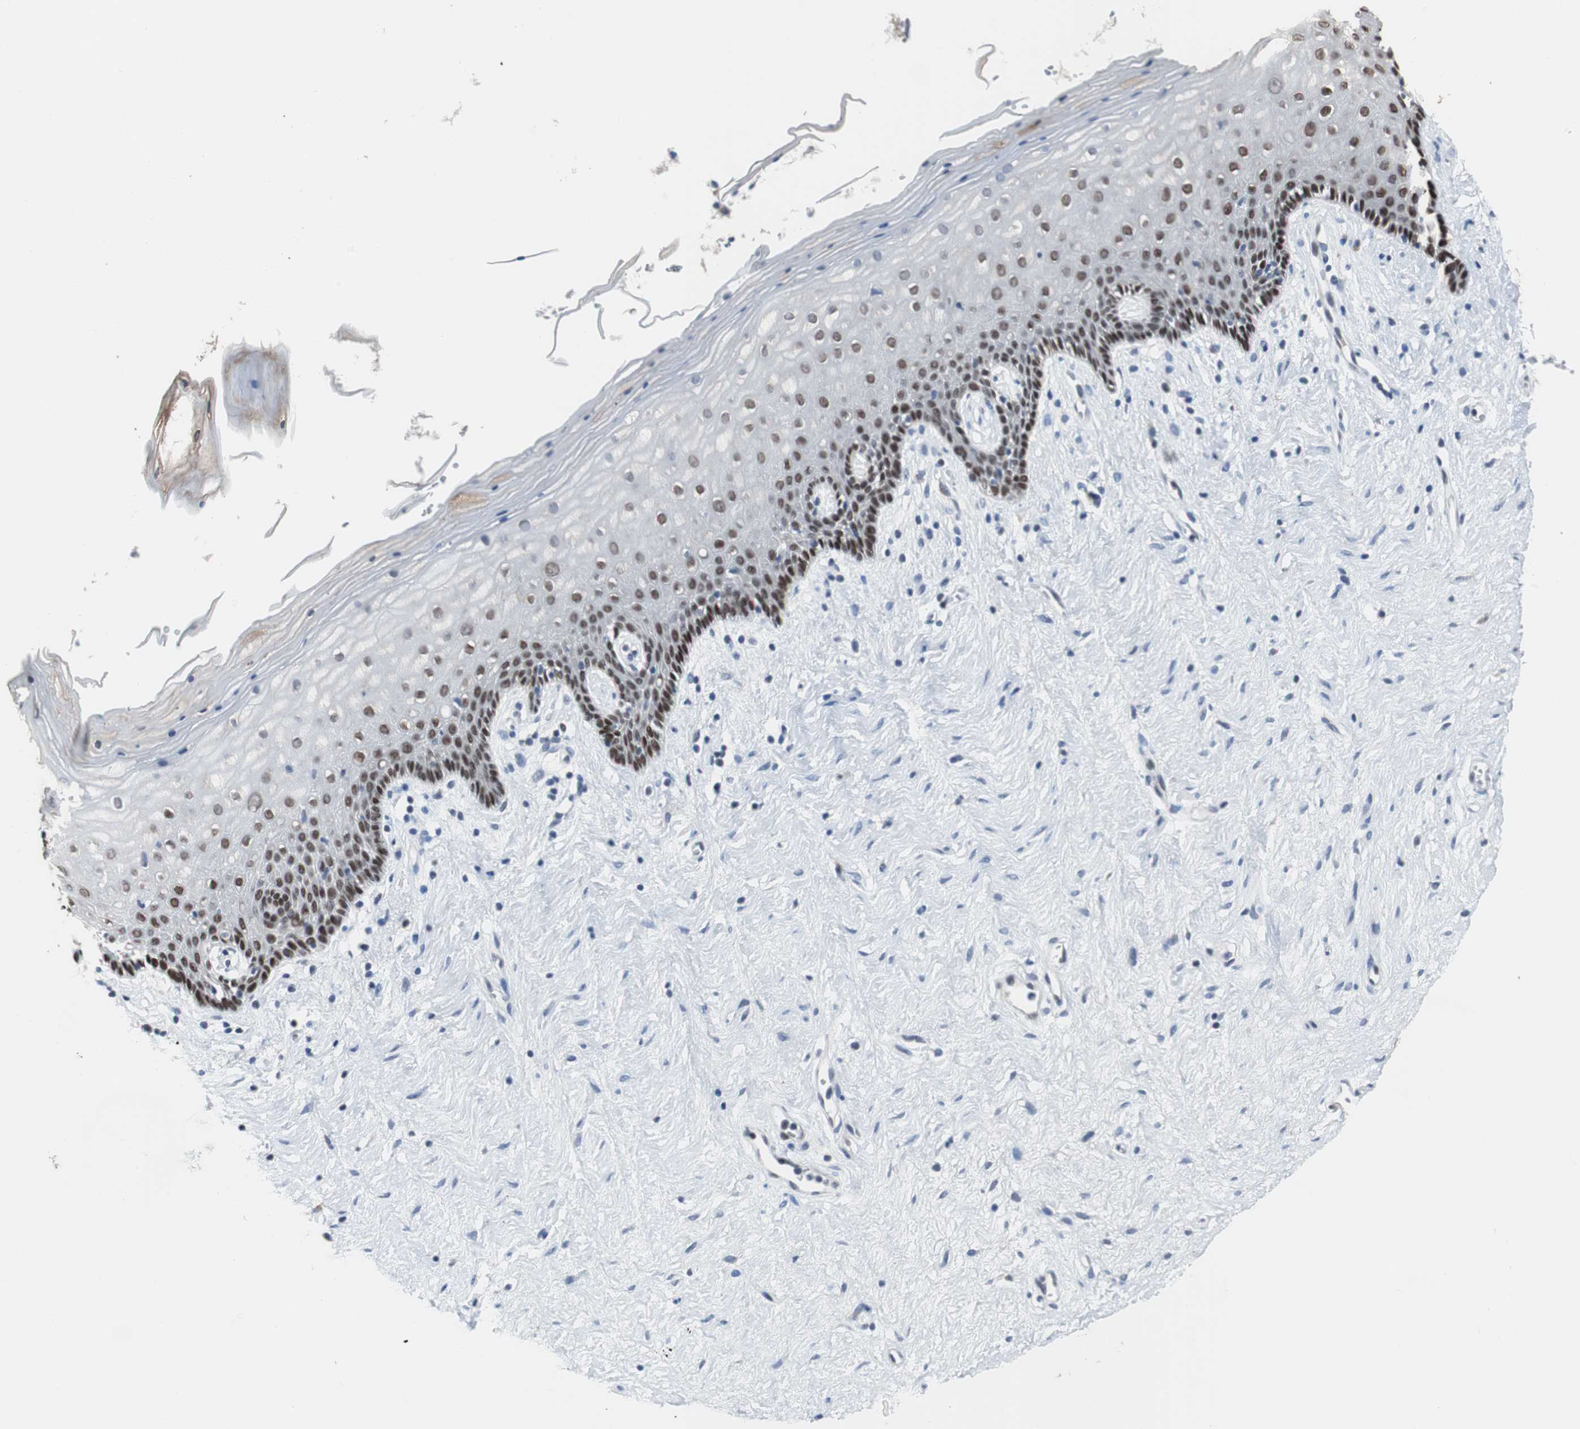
{"staining": {"intensity": "moderate", "quantity": "25%-75%", "location": "nuclear"}, "tissue": "vagina", "cell_type": "Squamous epithelial cells", "image_type": "normal", "snomed": [{"axis": "morphology", "description": "Normal tissue, NOS"}, {"axis": "topography", "description": "Vagina"}], "caption": "A medium amount of moderate nuclear positivity is seen in approximately 25%-75% of squamous epithelial cells in normal vagina.", "gene": "TP63", "patient": {"sex": "female", "age": 44}}